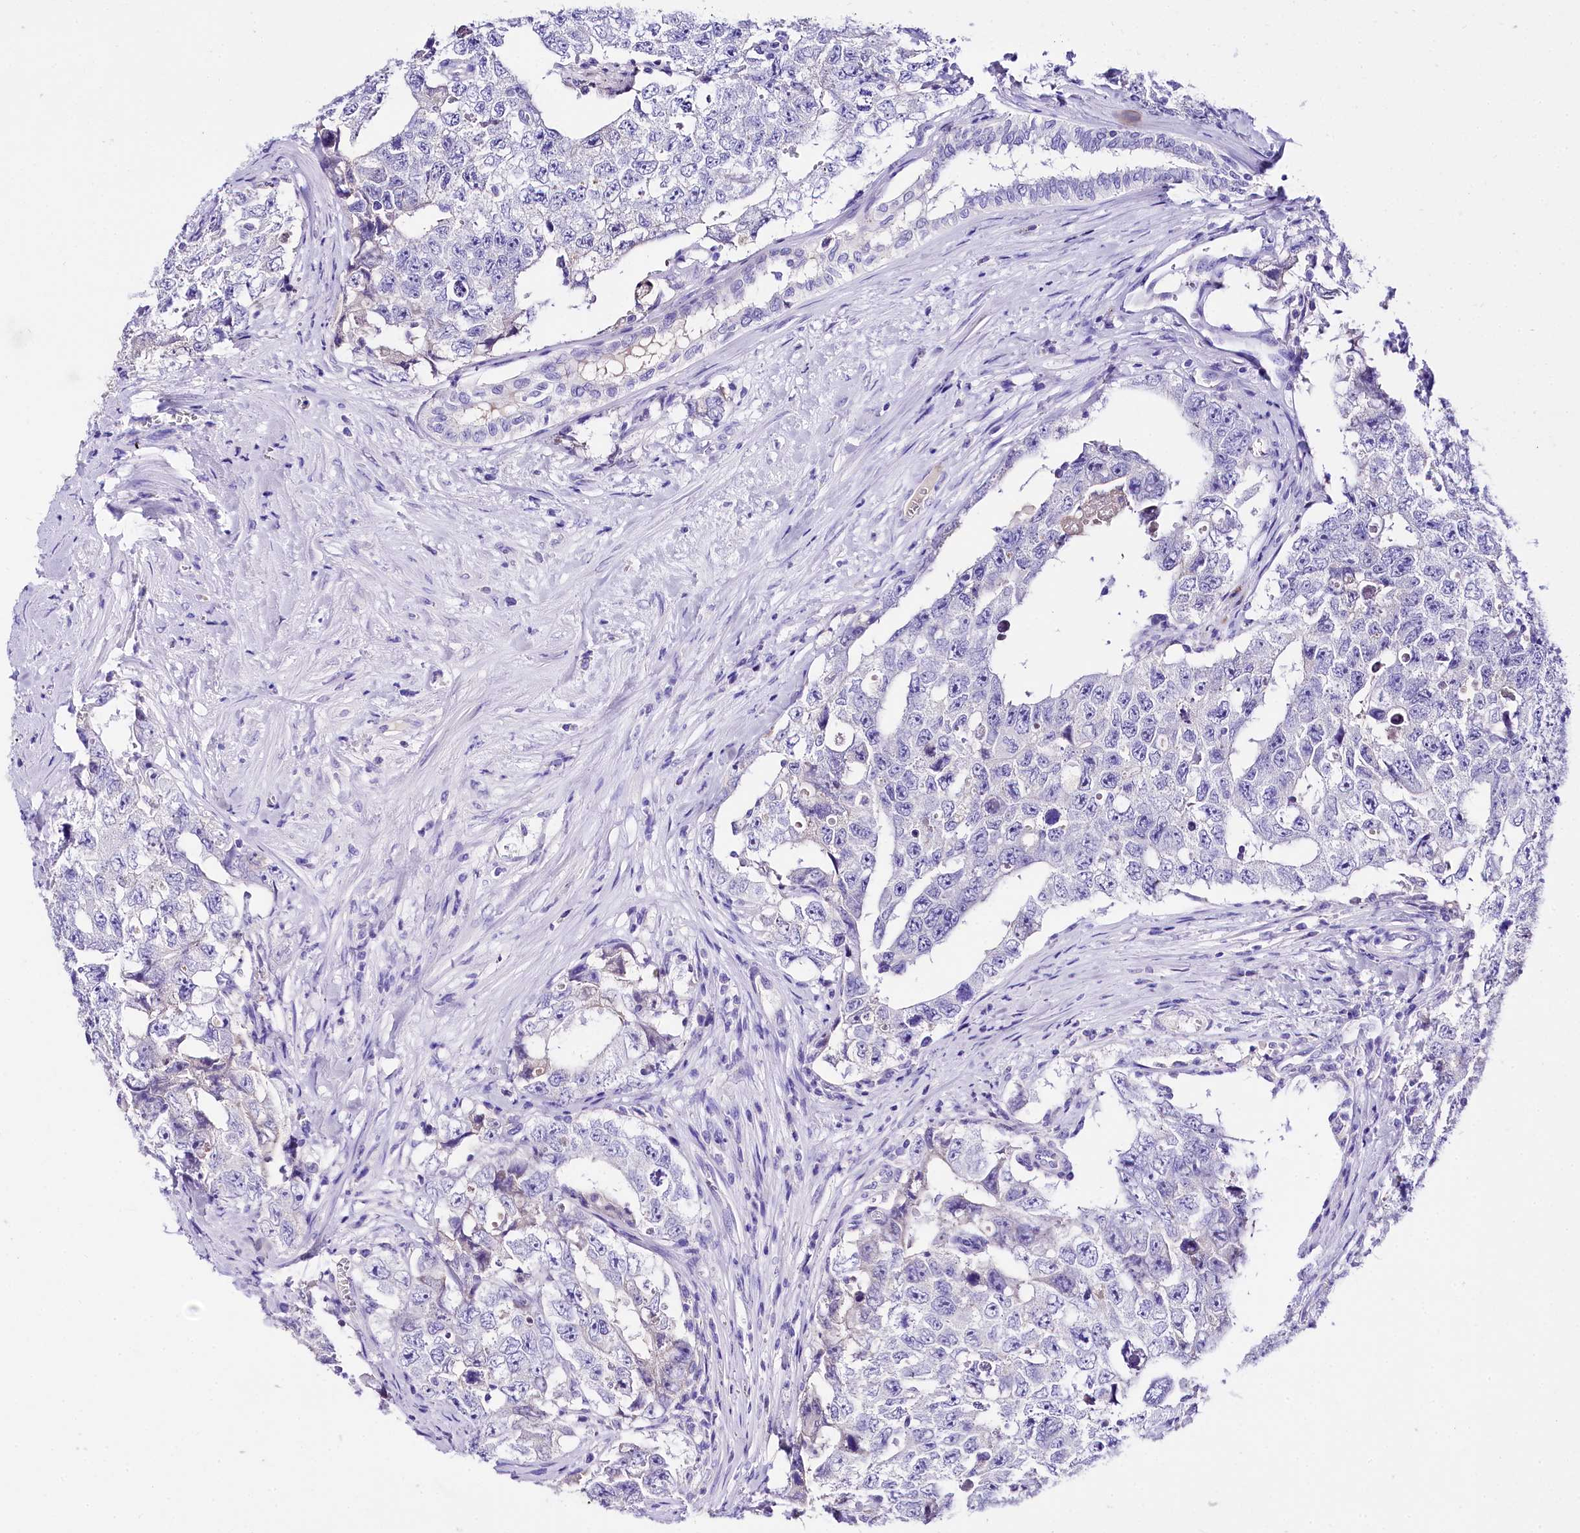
{"staining": {"intensity": "negative", "quantity": "none", "location": "none"}, "tissue": "testis cancer", "cell_type": "Tumor cells", "image_type": "cancer", "snomed": [{"axis": "morphology", "description": "Carcinoma, Embryonal, NOS"}, {"axis": "topography", "description": "Testis"}], "caption": "The micrograph reveals no significant positivity in tumor cells of testis cancer.", "gene": "A2ML1", "patient": {"sex": "male", "age": 17}}